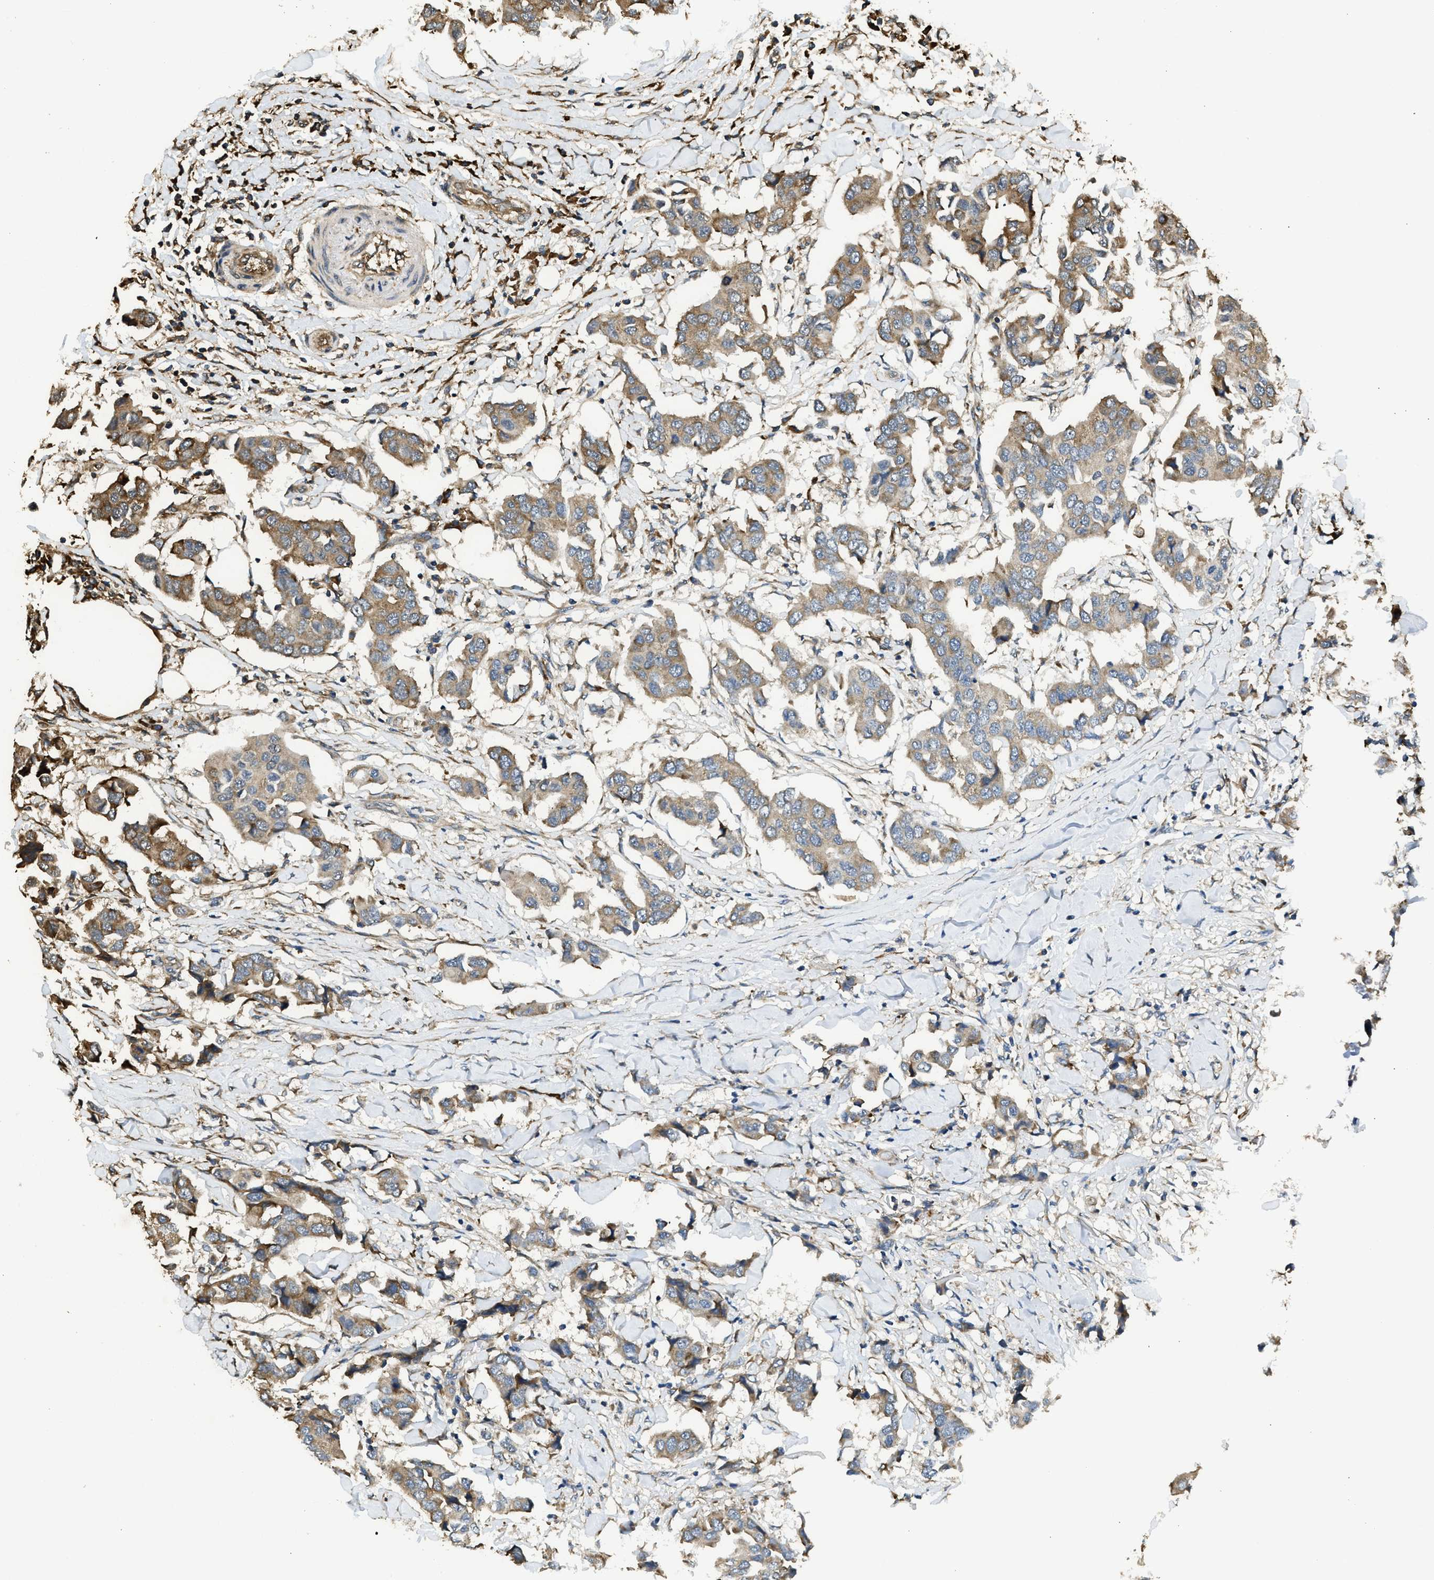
{"staining": {"intensity": "moderate", "quantity": ">75%", "location": "cytoplasmic/membranous"}, "tissue": "breast cancer", "cell_type": "Tumor cells", "image_type": "cancer", "snomed": [{"axis": "morphology", "description": "Duct carcinoma"}, {"axis": "topography", "description": "Breast"}], "caption": "The photomicrograph shows immunohistochemical staining of invasive ductal carcinoma (breast). There is moderate cytoplasmic/membranous staining is seen in approximately >75% of tumor cells.", "gene": "SLC36A4", "patient": {"sex": "female", "age": 80}}